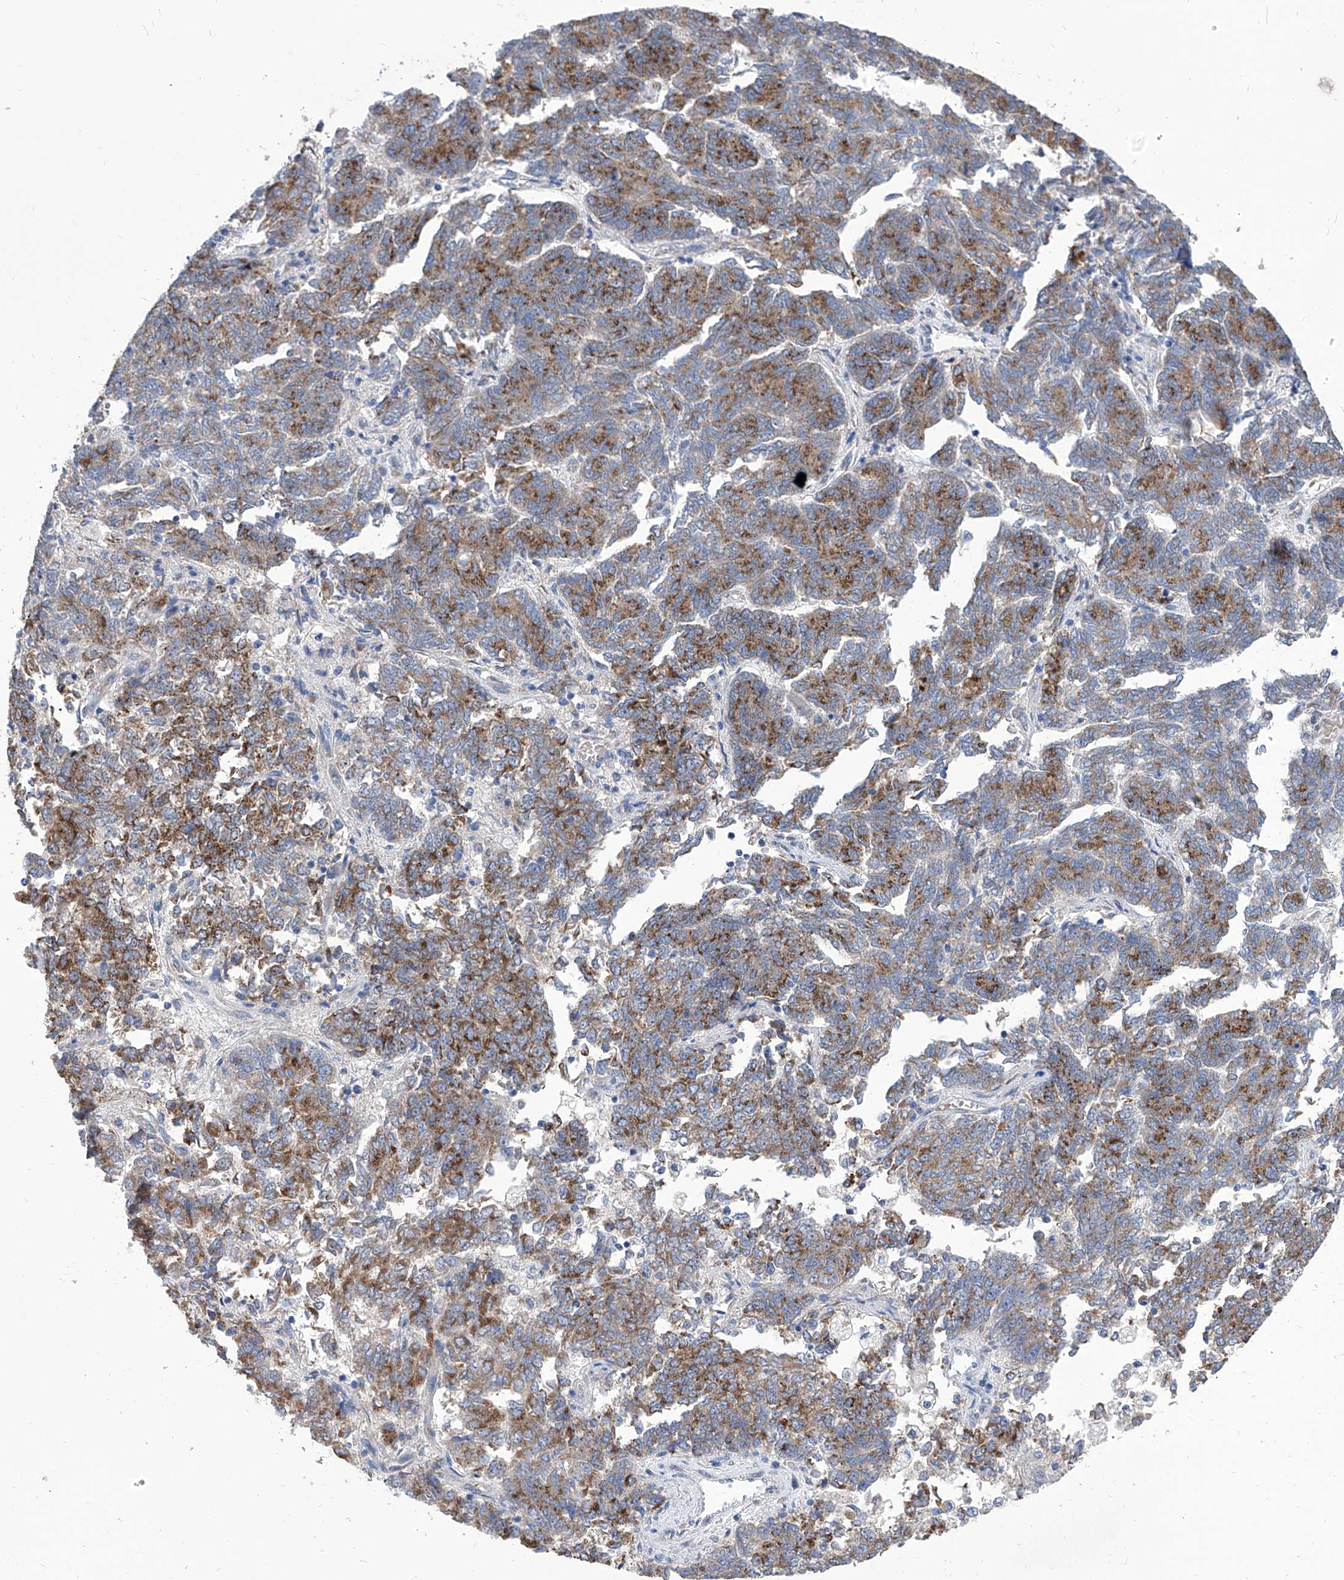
{"staining": {"intensity": "moderate", "quantity": ">75%", "location": "cytoplasmic/membranous"}, "tissue": "endometrial cancer", "cell_type": "Tumor cells", "image_type": "cancer", "snomed": [{"axis": "morphology", "description": "Adenocarcinoma, NOS"}, {"axis": "topography", "description": "Endometrium"}], "caption": "Immunohistochemical staining of endometrial cancer demonstrates medium levels of moderate cytoplasmic/membranous expression in about >75% of tumor cells.", "gene": "TJAP1", "patient": {"sex": "female", "age": 80}}